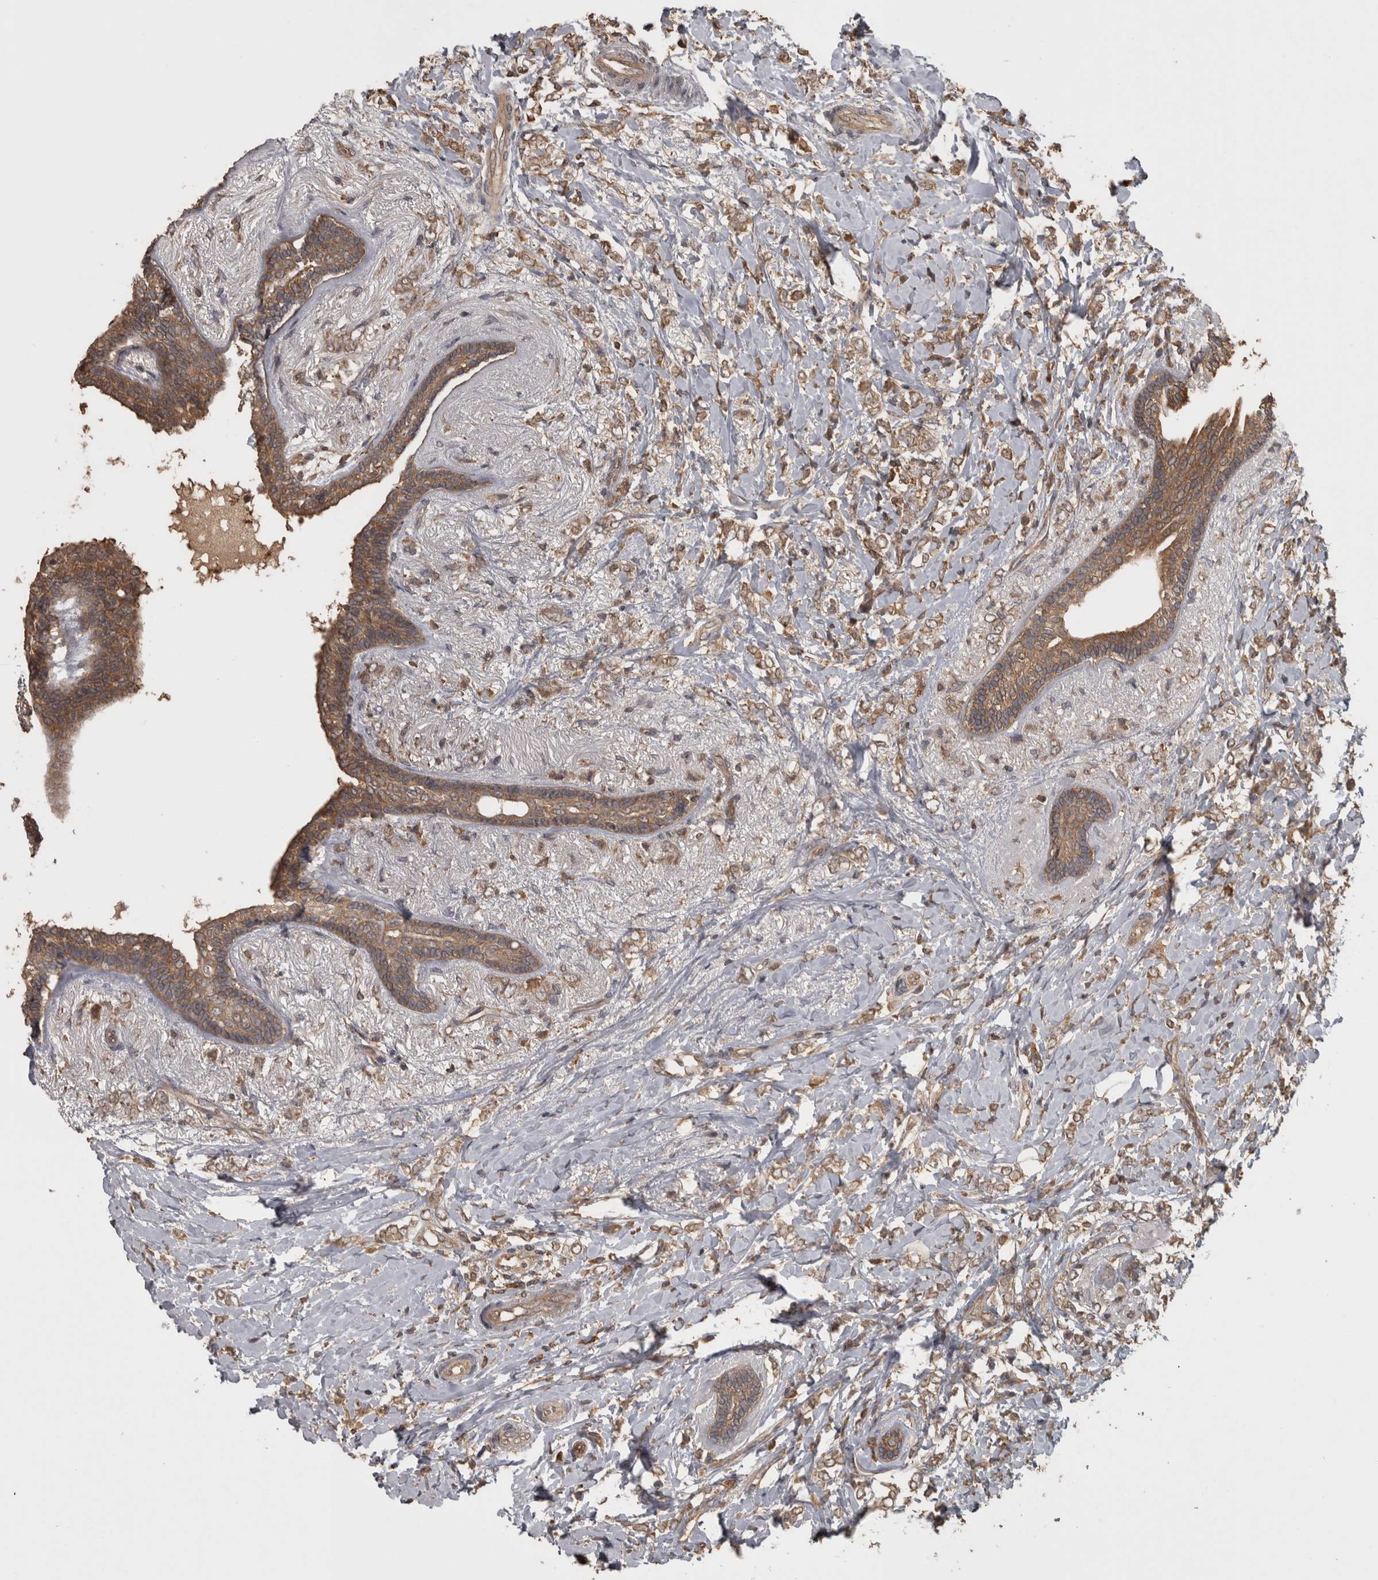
{"staining": {"intensity": "moderate", "quantity": ">75%", "location": "cytoplasmic/membranous"}, "tissue": "breast cancer", "cell_type": "Tumor cells", "image_type": "cancer", "snomed": [{"axis": "morphology", "description": "Normal tissue, NOS"}, {"axis": "morphology", "description": "Lobular carcinoma"}, {"axis": "topography", "description": "Breast"}], "caption": "The image shows immunohistochemical staining of lobular carcinoma (breast). There is moderate cytoplasmic/membranous staining is present in approximately >75% of tumor cells.", "gene": "MICU3", "patient": {"sex": "female", "age": 47}}